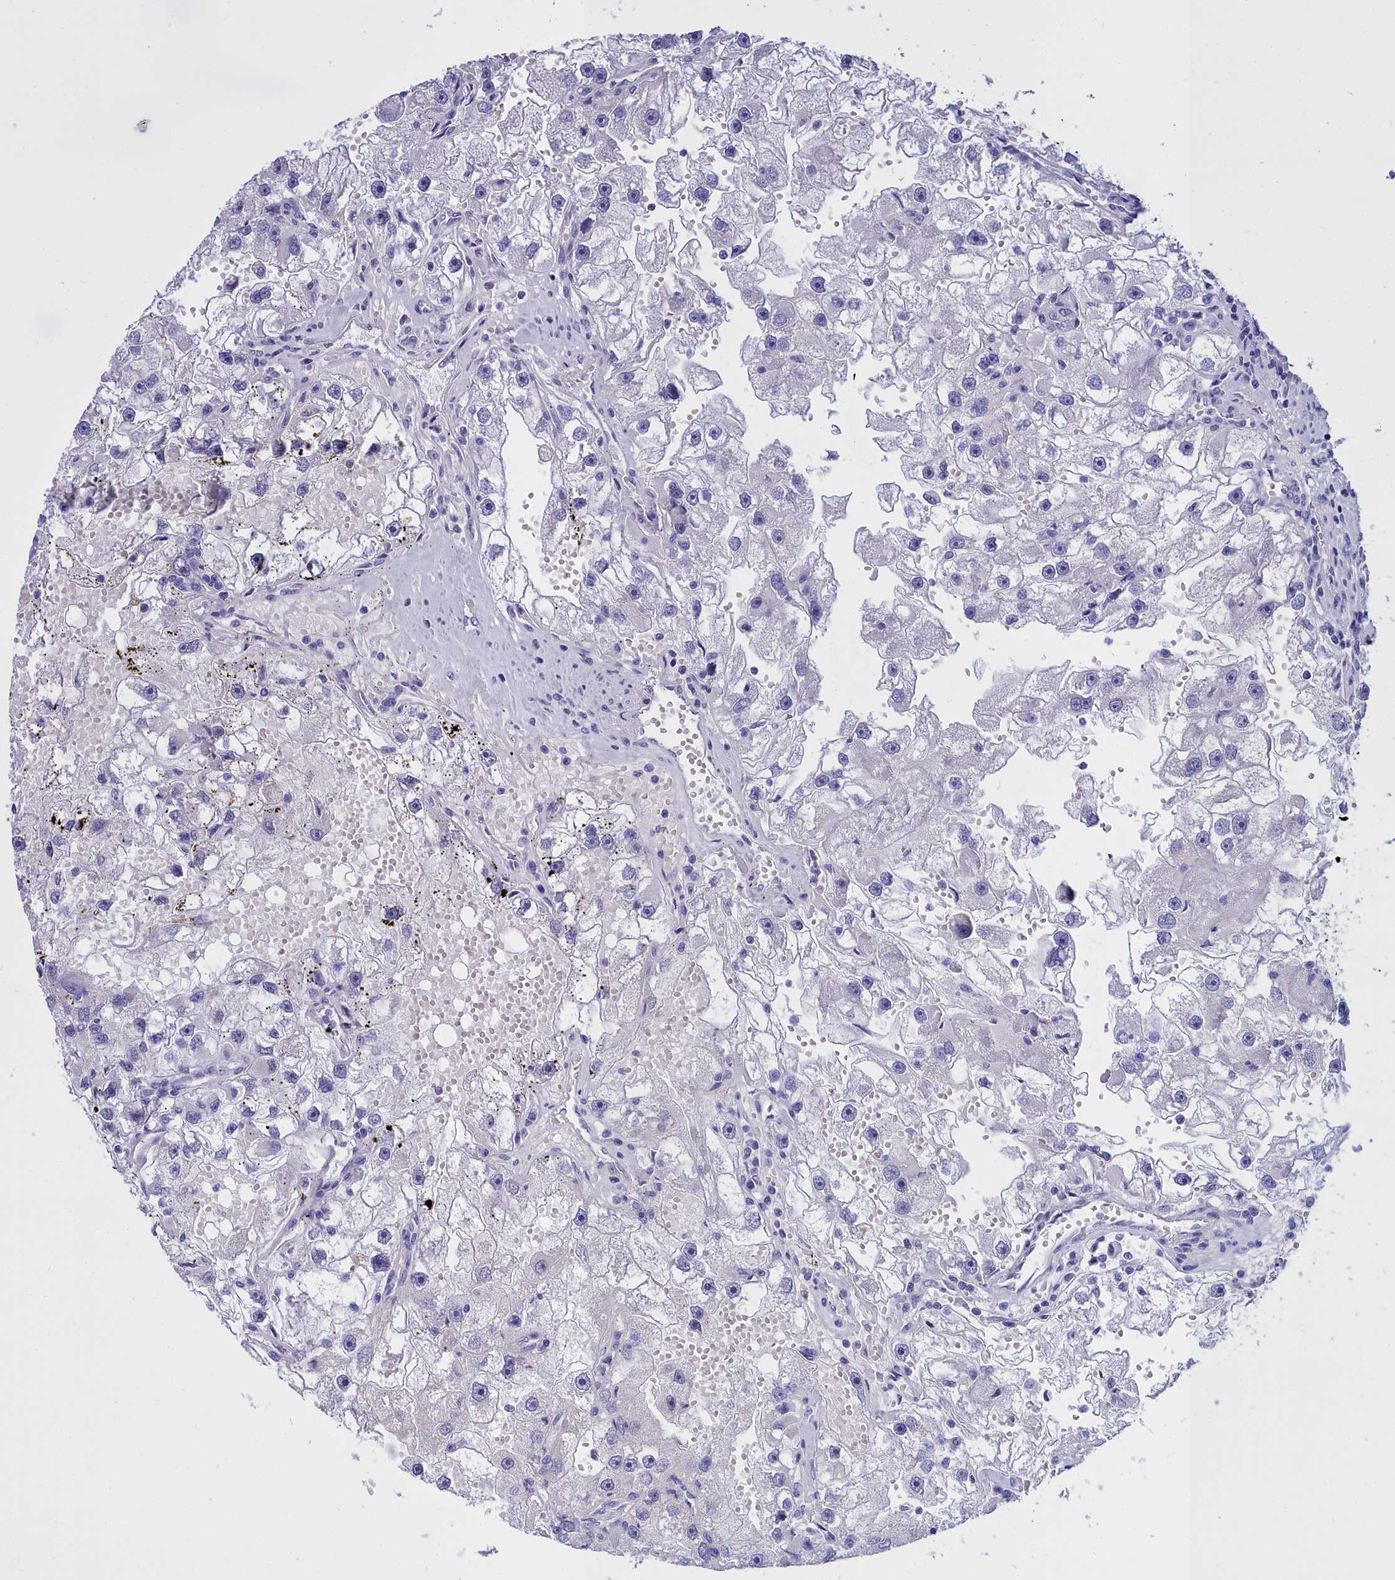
{"staining": {"intensity": "negative", "quantity": "none", "location": "none"}, "tissue": "renal cancer", "cell_type": "Tumor cells", "image_type": "cancer", "snomed": [{"axis": "morphology", "description": "Adenocarcinoma, NOS"}, {"axis": "topography", "description": "Kidney"}], "caption": "Immunohistochemical staining of renal adenocarcinoma shows no significant positivity in tumor cells.", "gene": "TIMM22", "patient": {"sex": "male", "age": 63}}